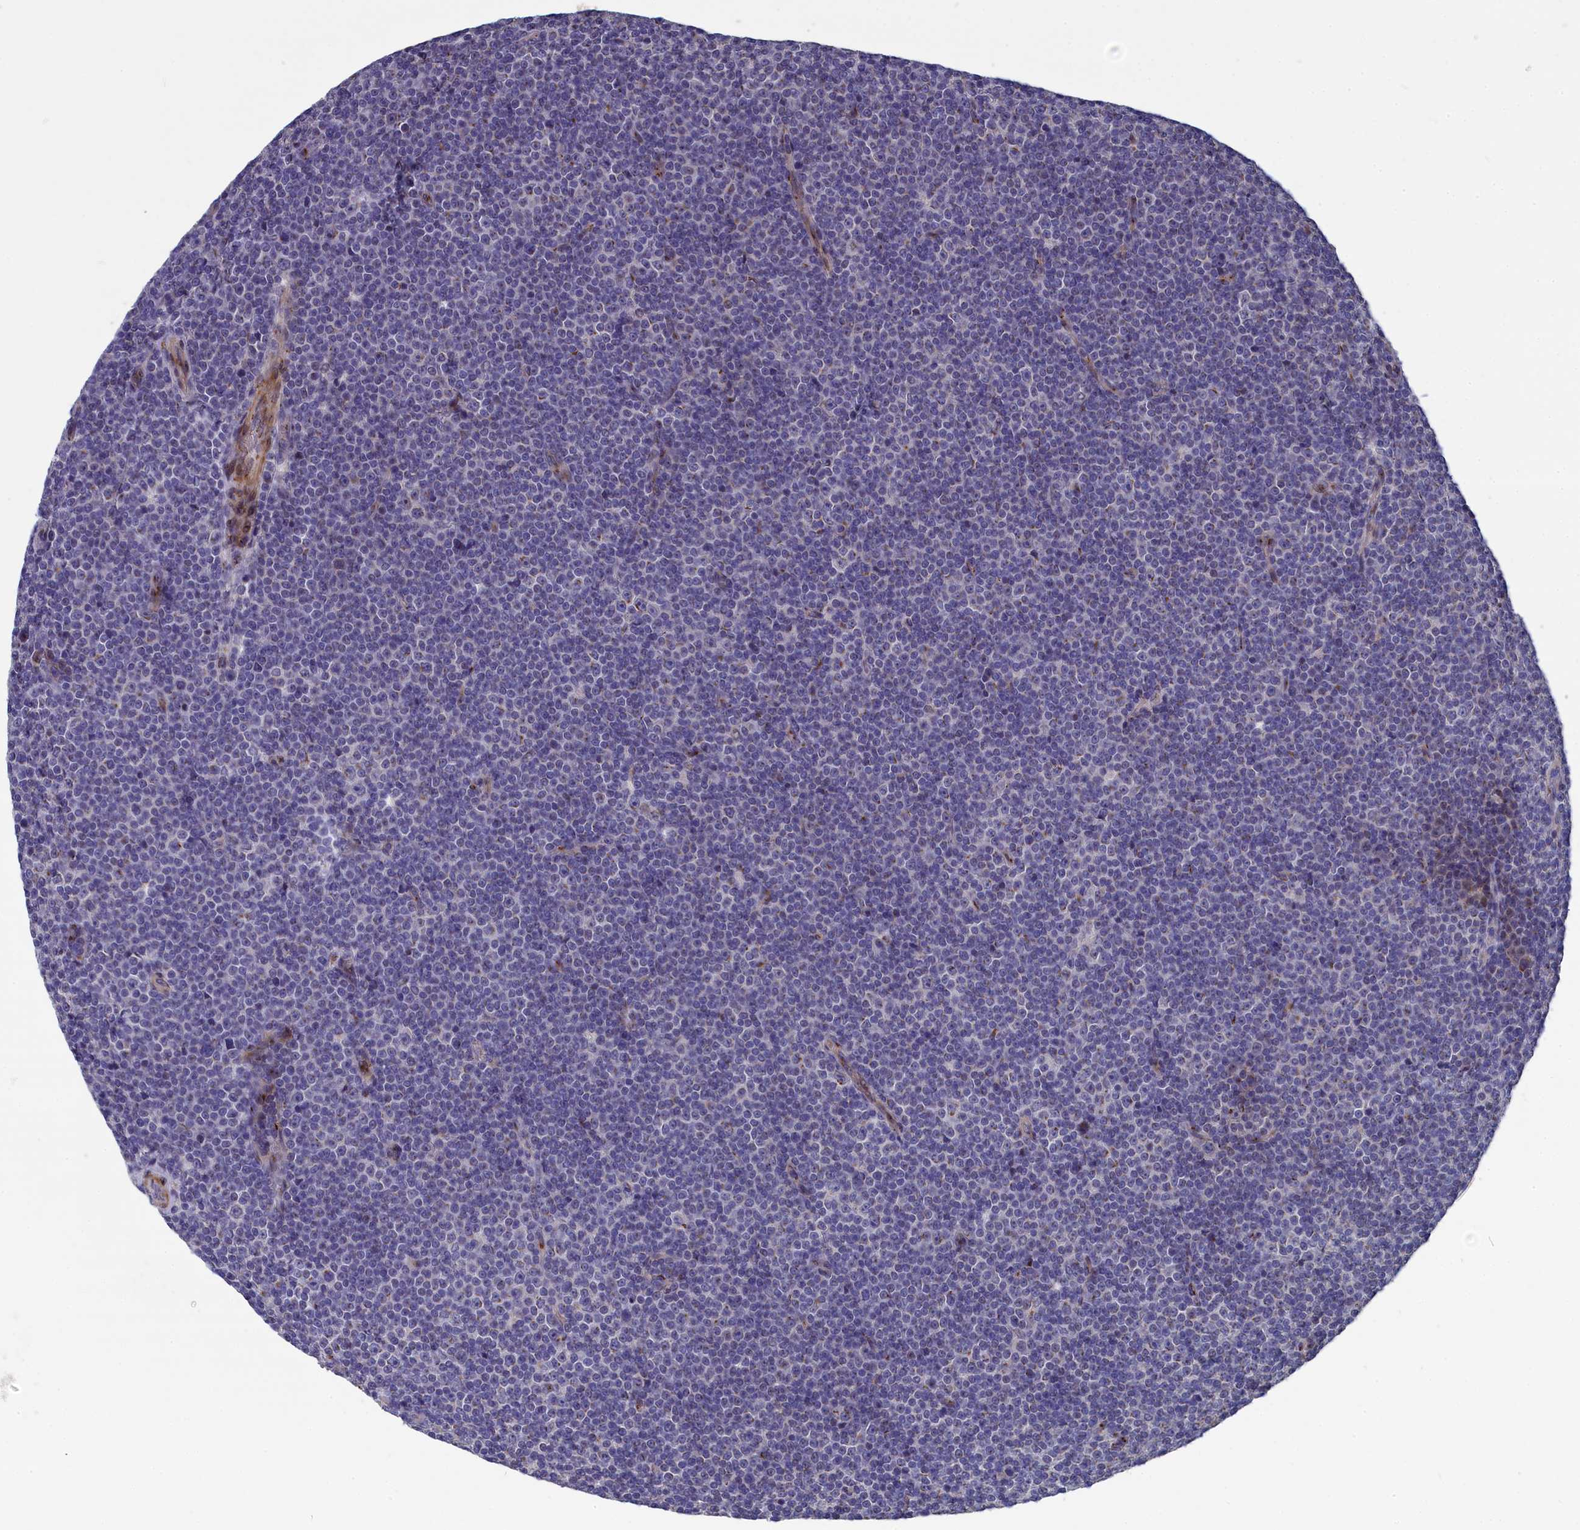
{"staining": {"intensity": "moderate", "quantity": "<25%", "location": "cytoplasmic/membranous"}, "tissue": "lymphoma", "cell_type": "Tumor cells", "image_type": "cancer", "snomed": [{"axis": "morphology", "description": "Malignant lymphoma, non-Hodgkin's type, Low grade"}, {"axis": "topography", "description": "Lymph node"}], "caption": "Brown immunohistochemical staining in human malignant lymphoma, non-Hodgkin's type (low-grade) displays moderate cytoplasmic/membranous staining in approximately <25% of tumor cells.", "gene": "TUBGCP4", "patient": {"sex": "female", "age": 67}}